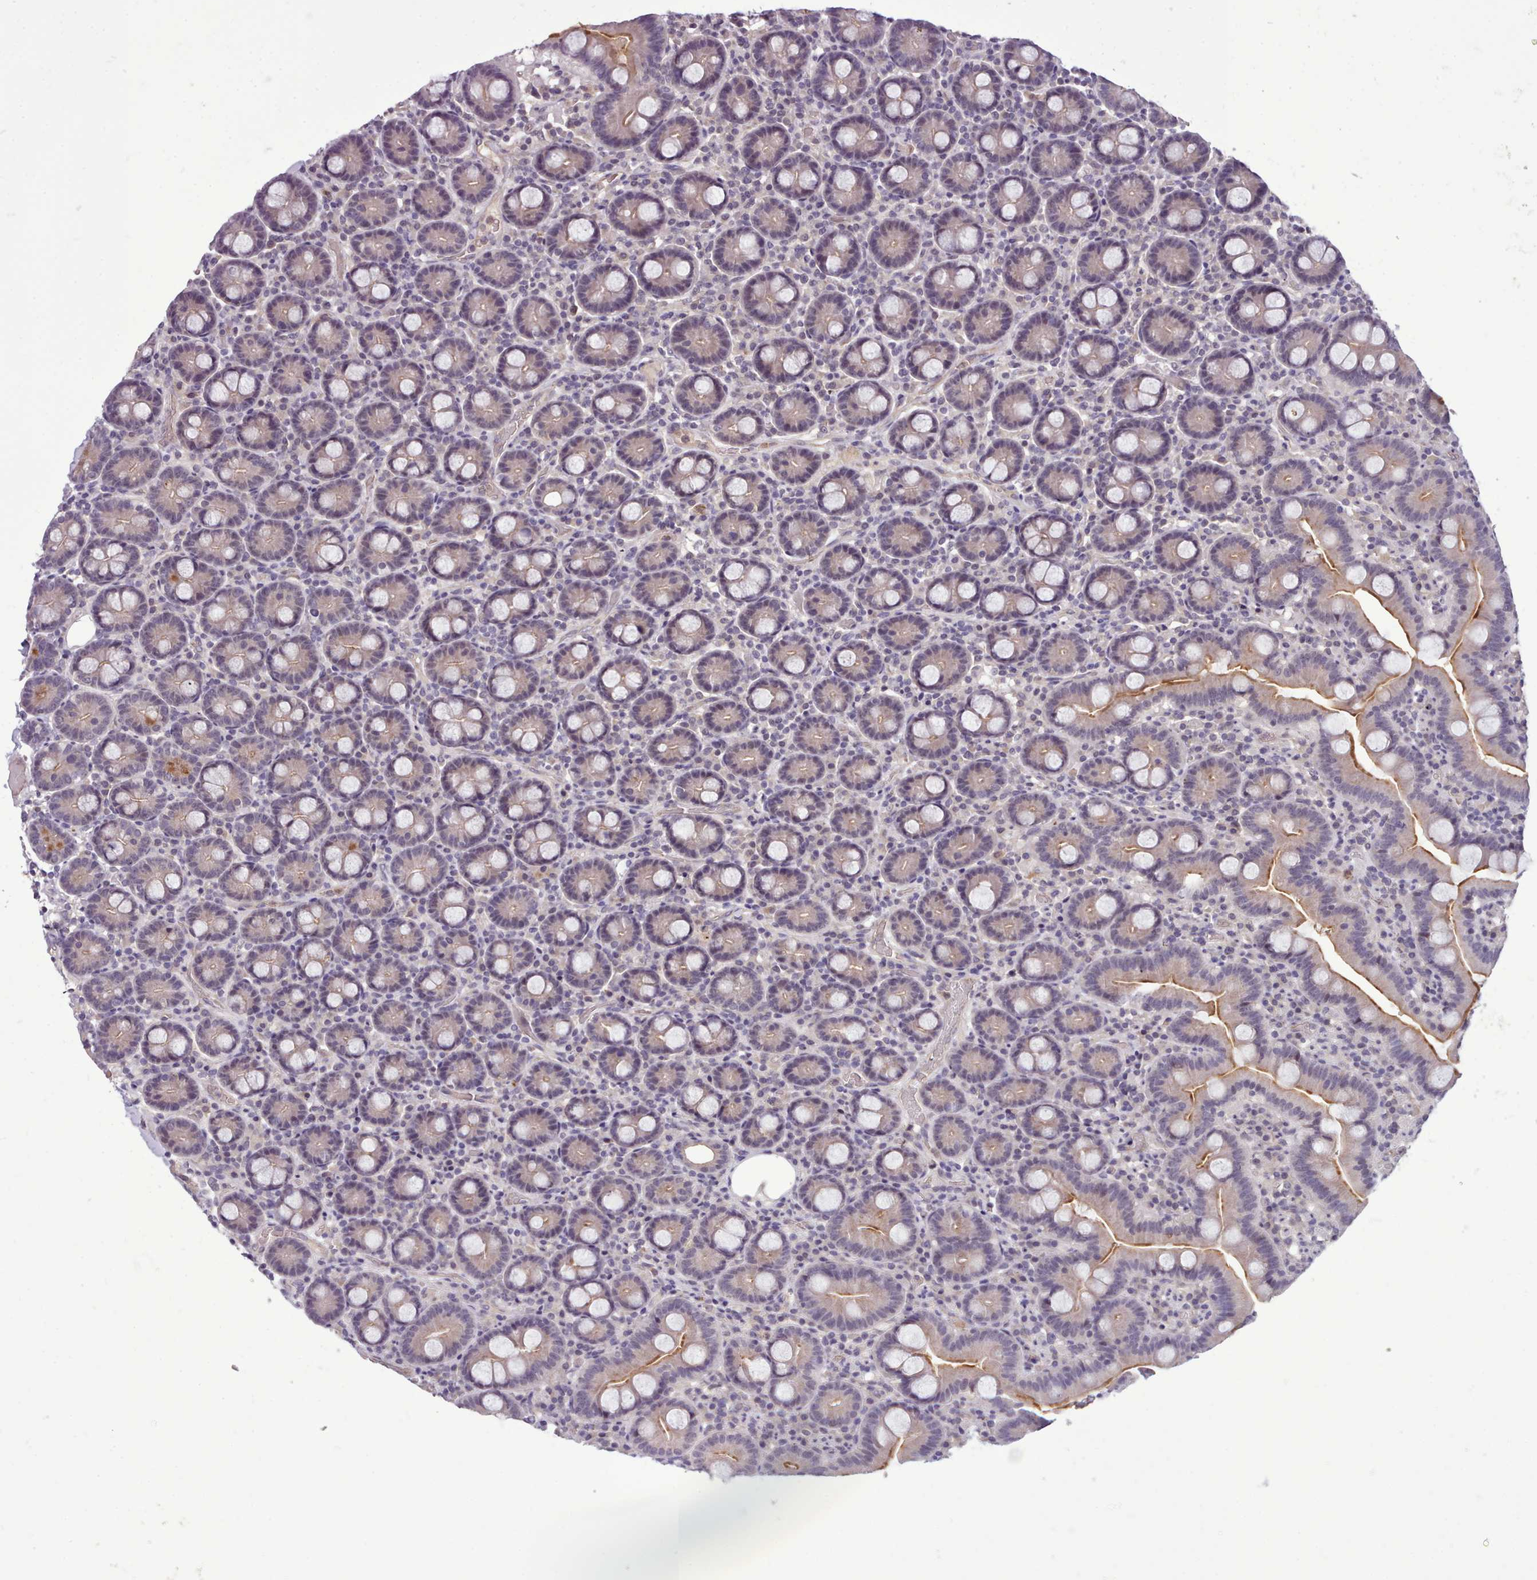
{"staining": {"intensity": "moderate", "quantity": "<25%", "location": "cytoplasmic/membranous"}, "tissue": "duodenum", "cell_type": "Glandular cells", "image_type": "normal", "snomed": [{"axis": "morphology", "description": "Normal tissue, NOS"}, {"axis": "topography", "description": "Duodenum"}], "caption": "Glandular cells exhibit moderate cytoplasmic/membranous expression in approximately <25% of cells in unremarkable duodenum. (brown staining indicates protein expression, while blue staining denotes nuclei).", "gene": "KCTD16", "patient": {"sex": "male", "age": 55}}